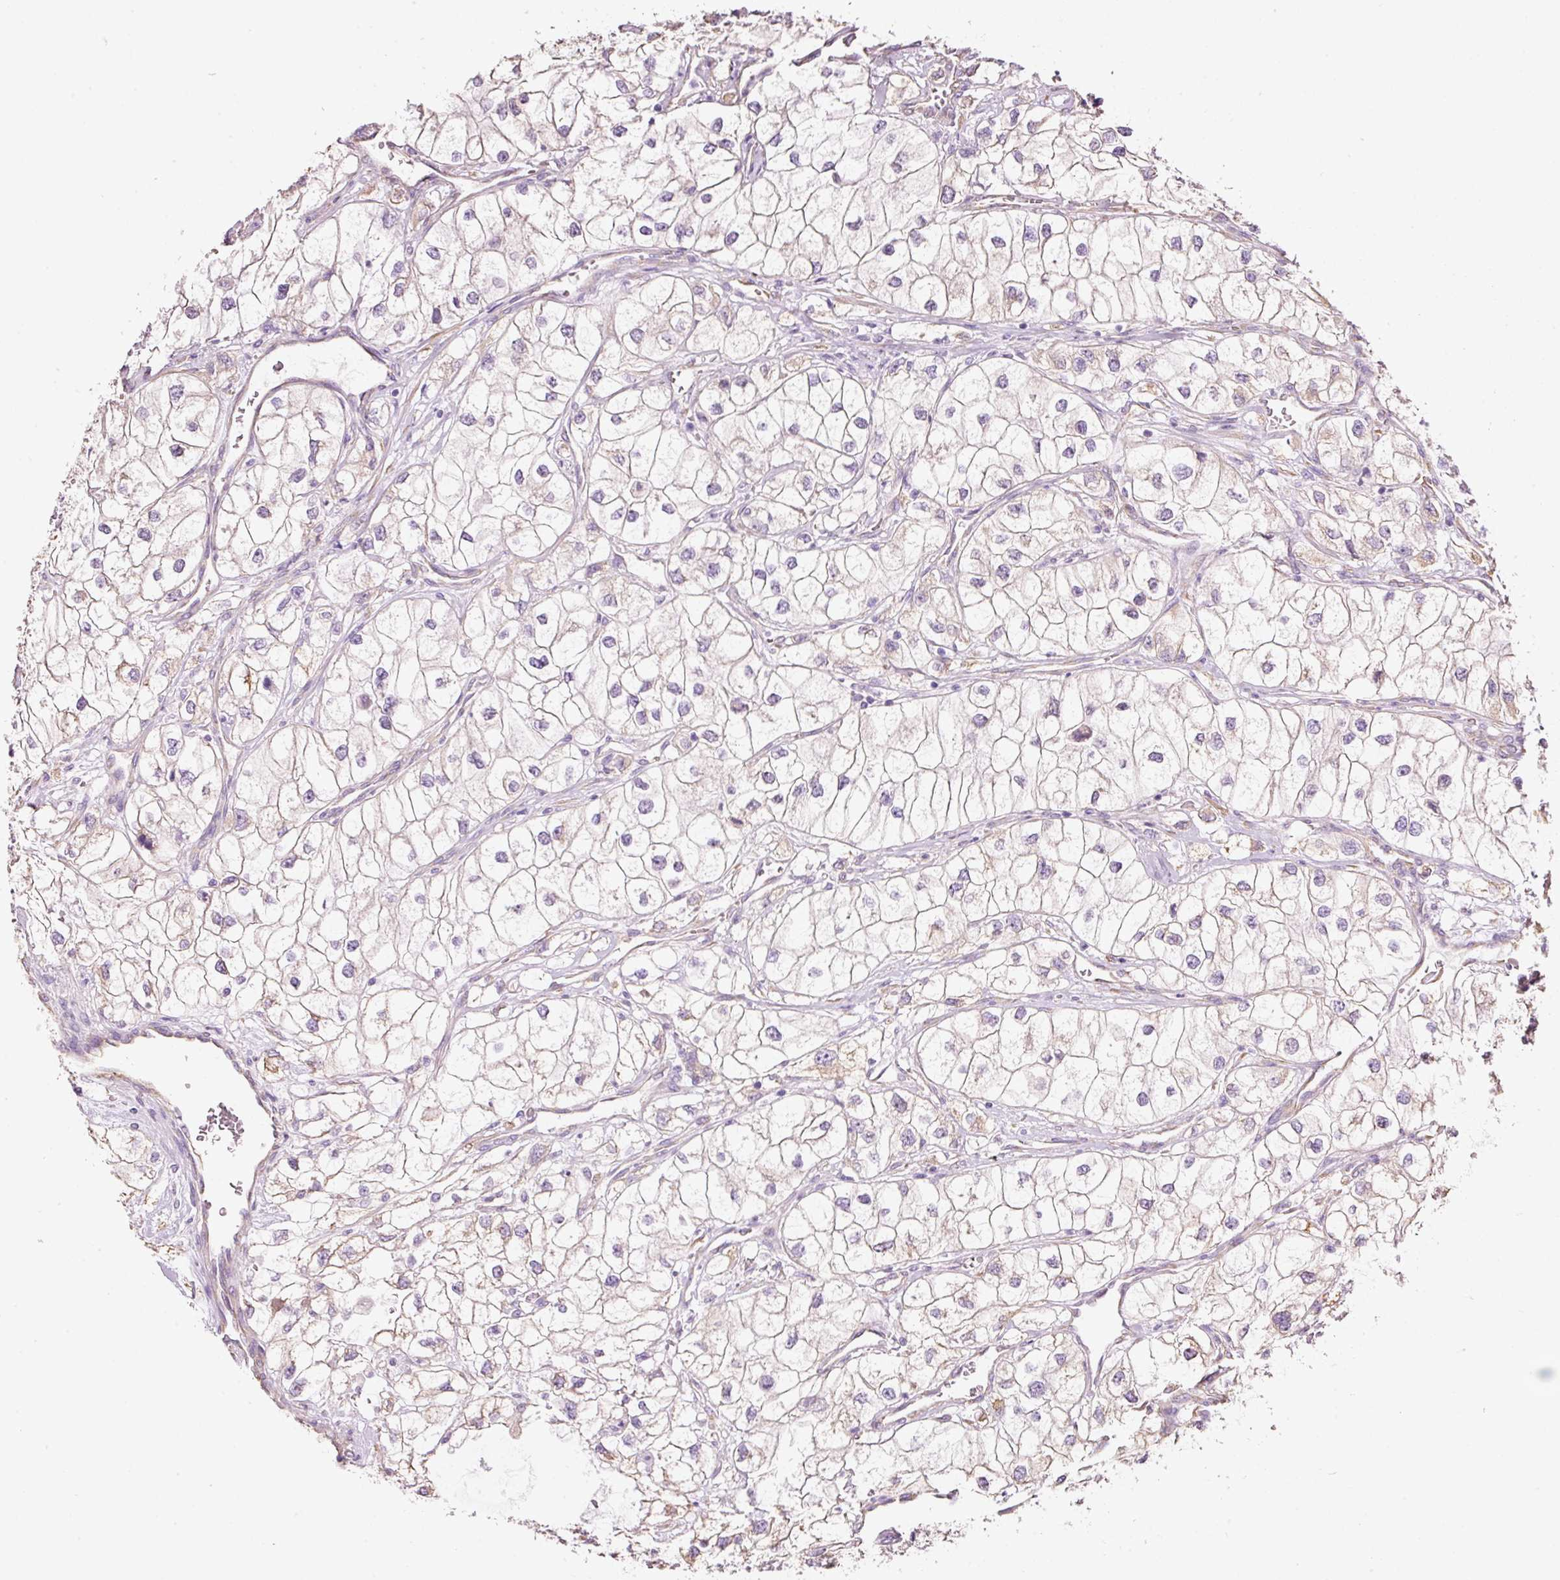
{"staining": {"intensity": "negative", "quantity": "none", "location": "none"}, "tissue": "renal cancer", "cell_type": "Tumor cells", "image_type": "cancer", "snomed": [{"axis": "morphology", "description": "Adenocarcinoma, NOS"}, {"axis": "topography", "description": "Kidney"}], "caption": "Tumor cells are negative for protein expression in human renal adenocarcinoma. The staining was performed using DAB to visualize the protein expression in brown, while the nuclei were stained in blue with hematoxylin (Magnification: 20x).", "gene": "GCG", "patient": {"sex": "male", "age": 59}}